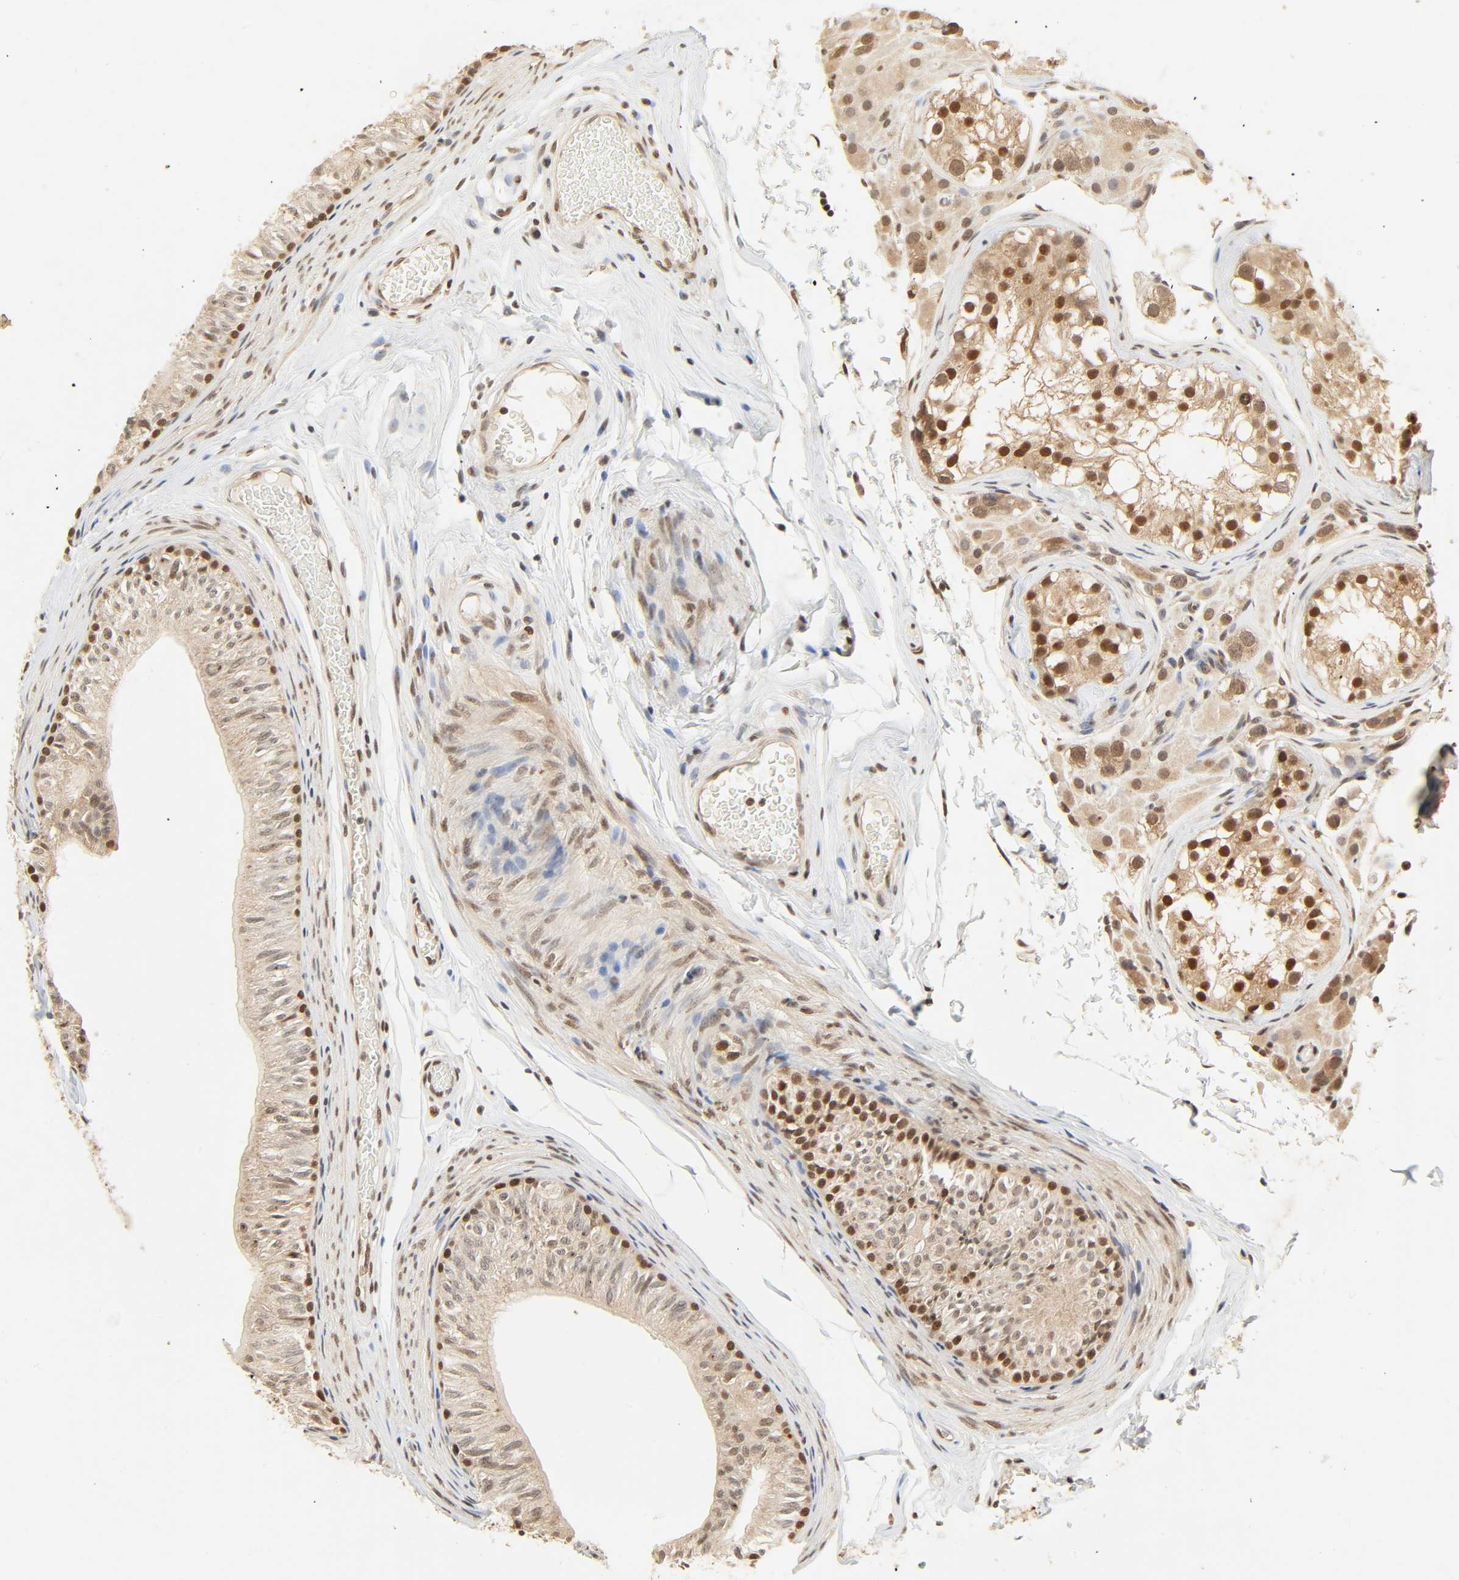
{"staining": {"intensity": "moderate", "quantity": ">75%", "location": "cytoplasmic/membranous,nuclear"}, "tissue": "epididymis", "cell_type": "Glandular cells", "image_type": "normal", "snomed": [{"axis": "morphology", "description": "Normal tissue, NOS"}, {"axis": "topography", "description": "Testis"}, {"axis": "topography", "description": "Epididymis"}], "caption": "Protein expression by IHC reveals moderate cytoplasmic/membranous,nuclear expression in approximately >75% of glandular cells in benign epididymis.", "gene": "UBC", "patient": {"sex": "male", "age": 36}}